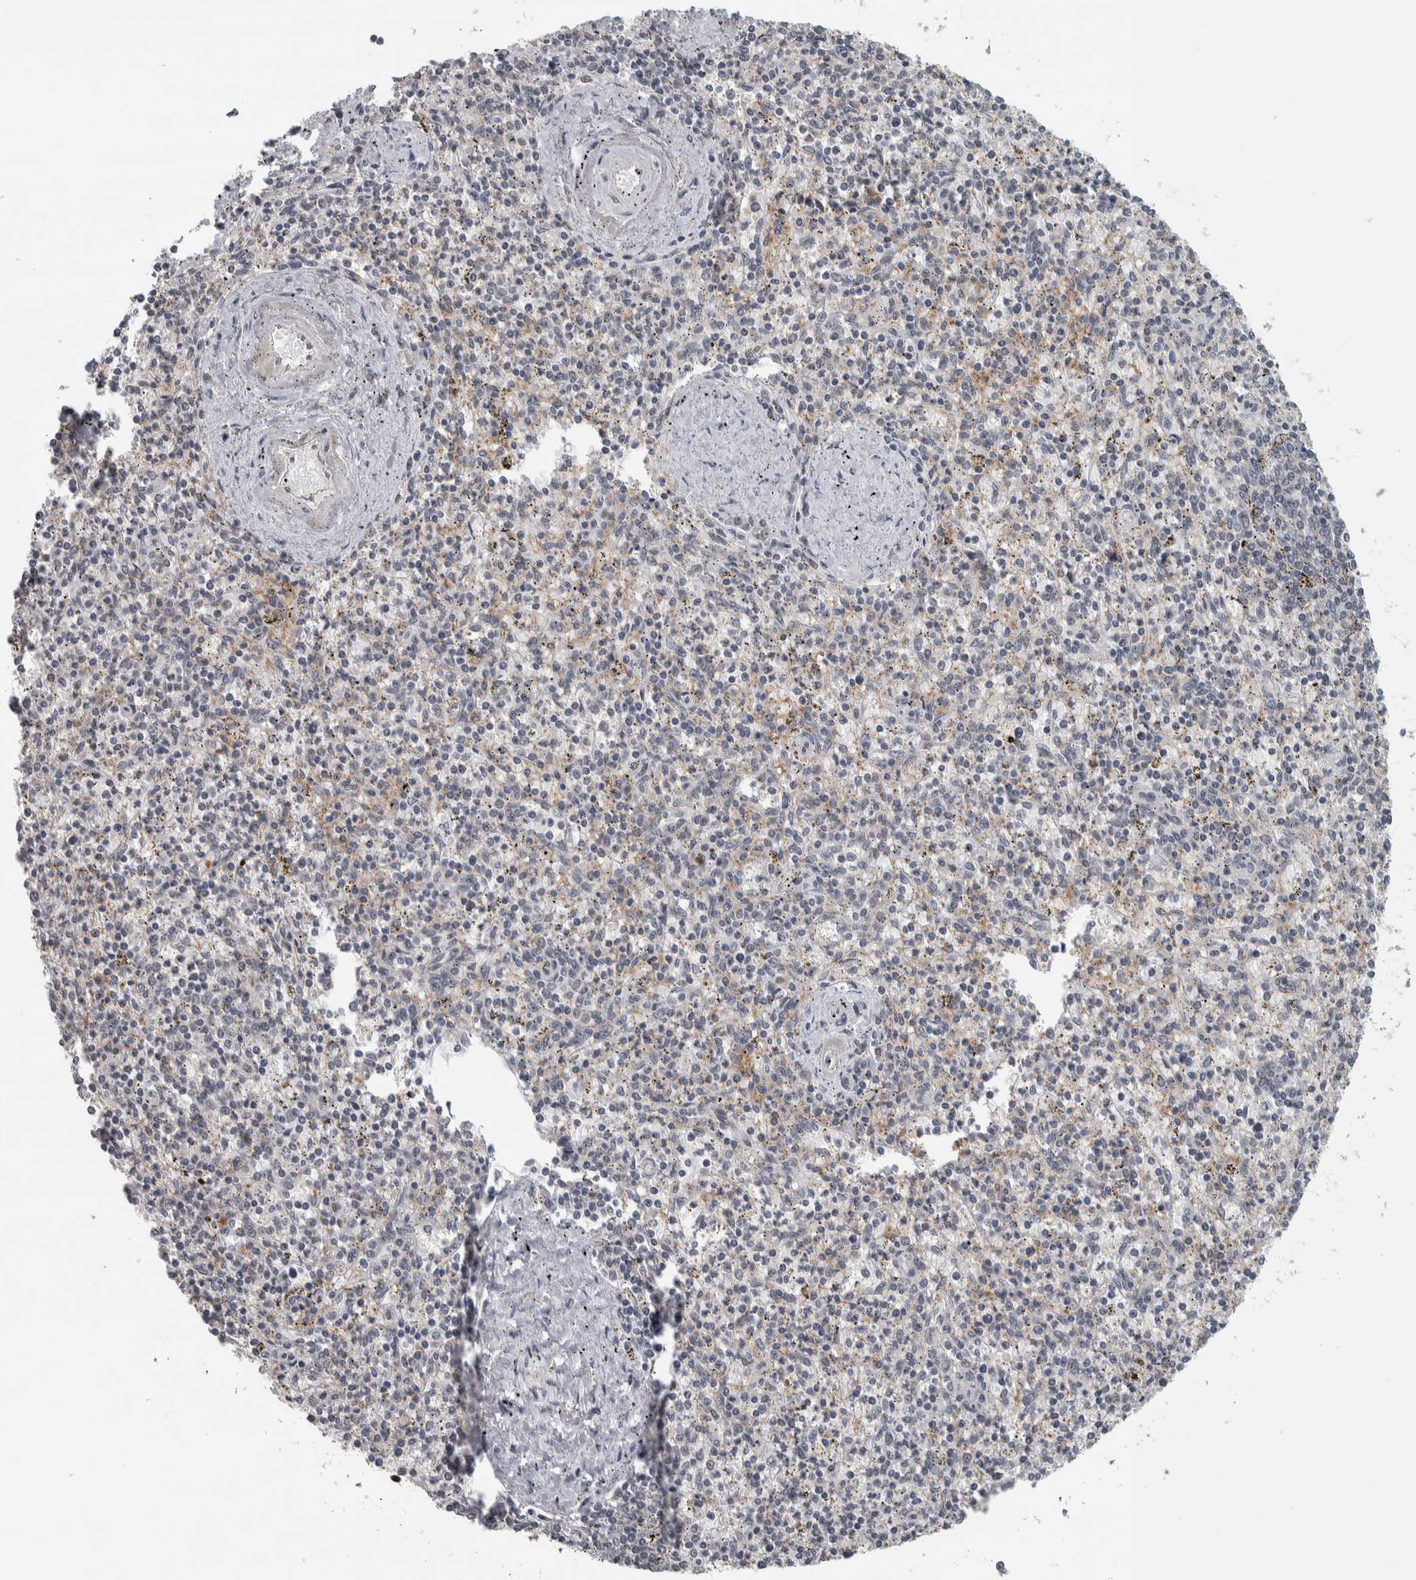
{"staining": {"intensity": "negative", "quantity": "none", "location": "none"}, "tissue": "spleen", "cell_type": "Cells in red pulp", "image_type": "normal", "snomed": [{"axis": "morphology", "description": "Normal tissue, NOS"}, {"axis": "topography", "description": "Spleen"}], "caption": "This is a micrograph of IHC staining of normal spleen, which shows no positivity in cells in red pulp. (DAB (3,3'-diaminobenzidine) IHC visualized using brightfield microscopy, high magnification).", "gene": "DDX42", "patient": {"sex": "male", "age": 72}}